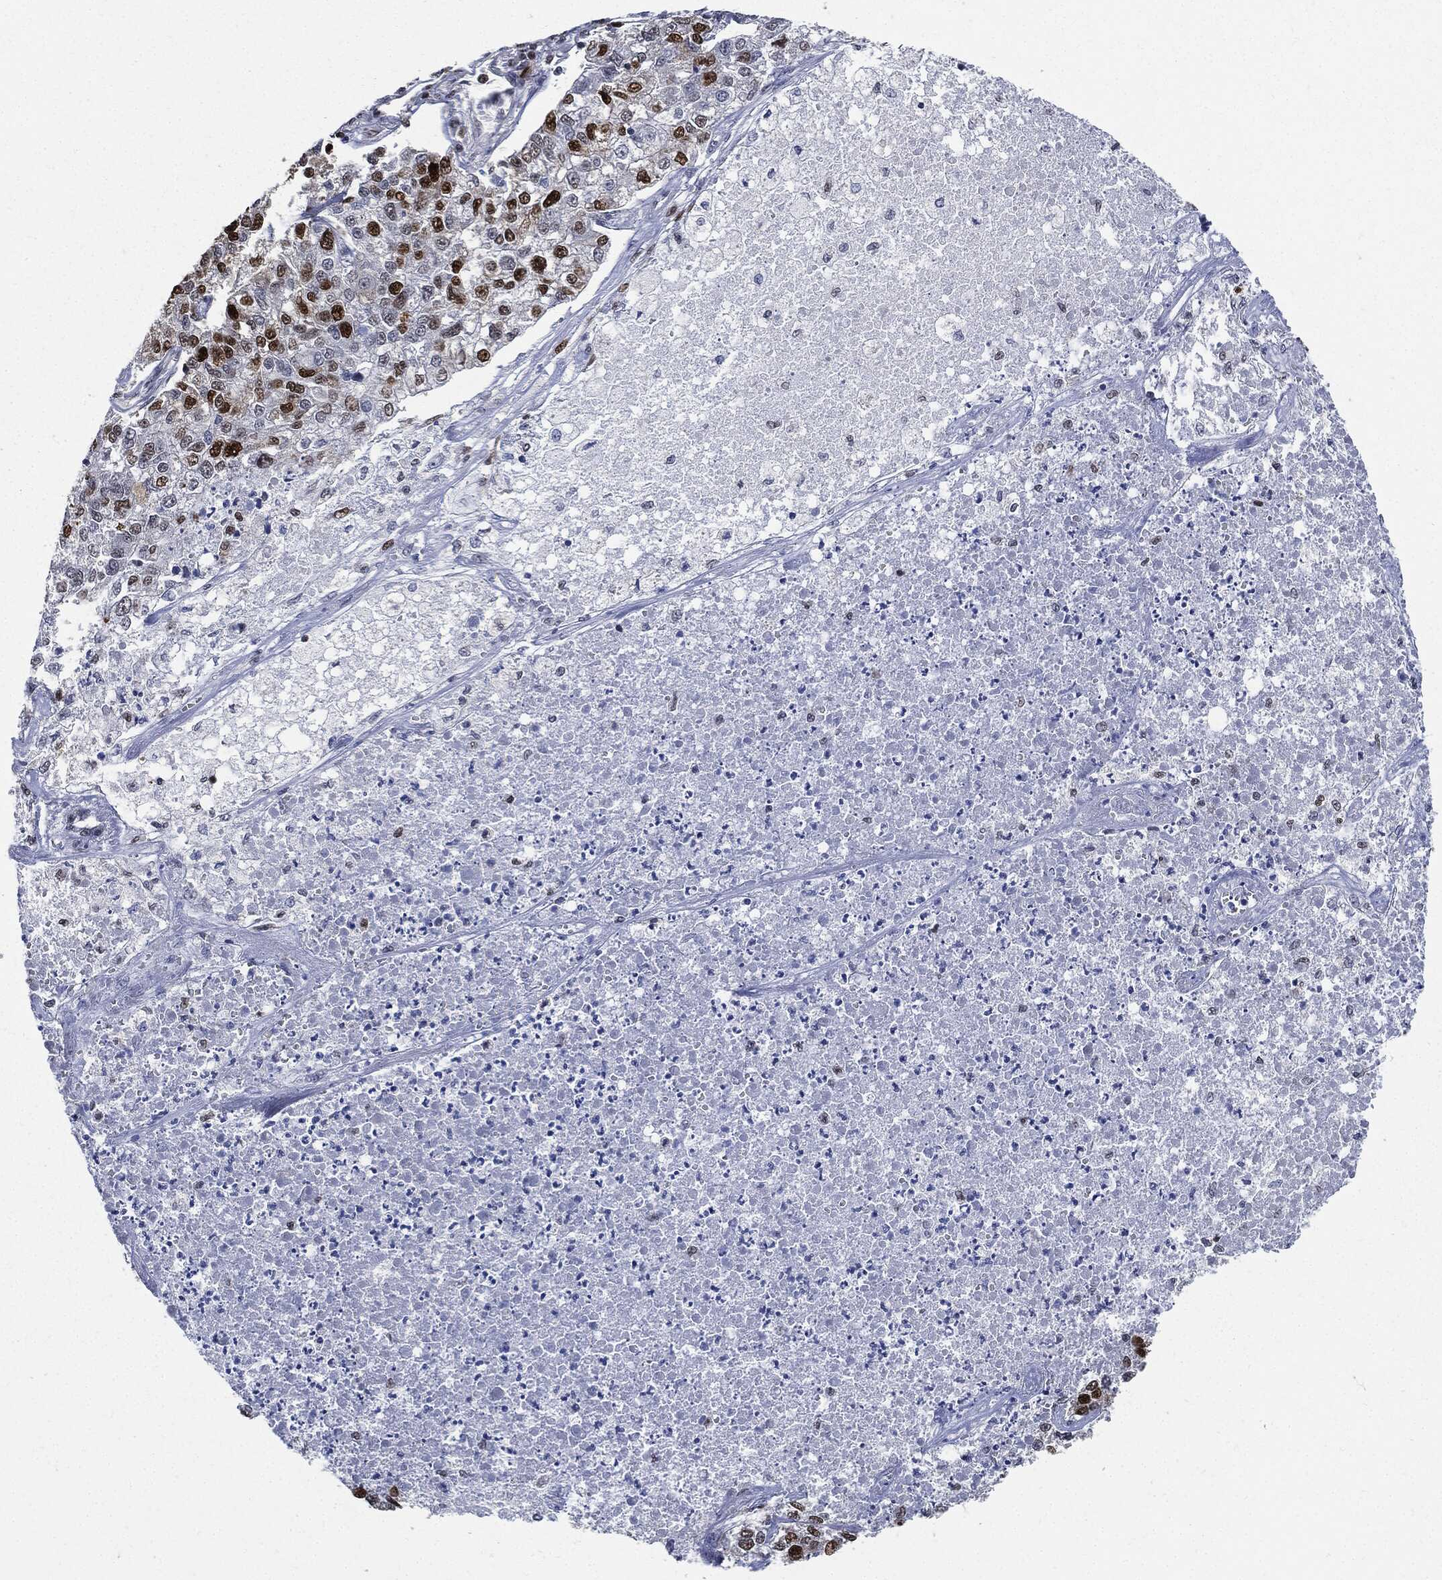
{"staining": {"intensity": "strong", "quantity": "<25%", "location": "nuclear"}, "tissue": "lung cancer", "cell_type": "Tumor cells", "image_type": "cancer", "snomed": [{"axis": "morphology", "description": "Adenocarcinoma, NOS"}, {"axis": "topography", "description": "Lung"}], "caption": "The photomicrograph exhibits staining of lung adenocarcinoma, revealing strong nuclear protein expression (brown color) within tumor cells.", "gene": "PCNA", "patient": {"sex": "male", "age": 49}}